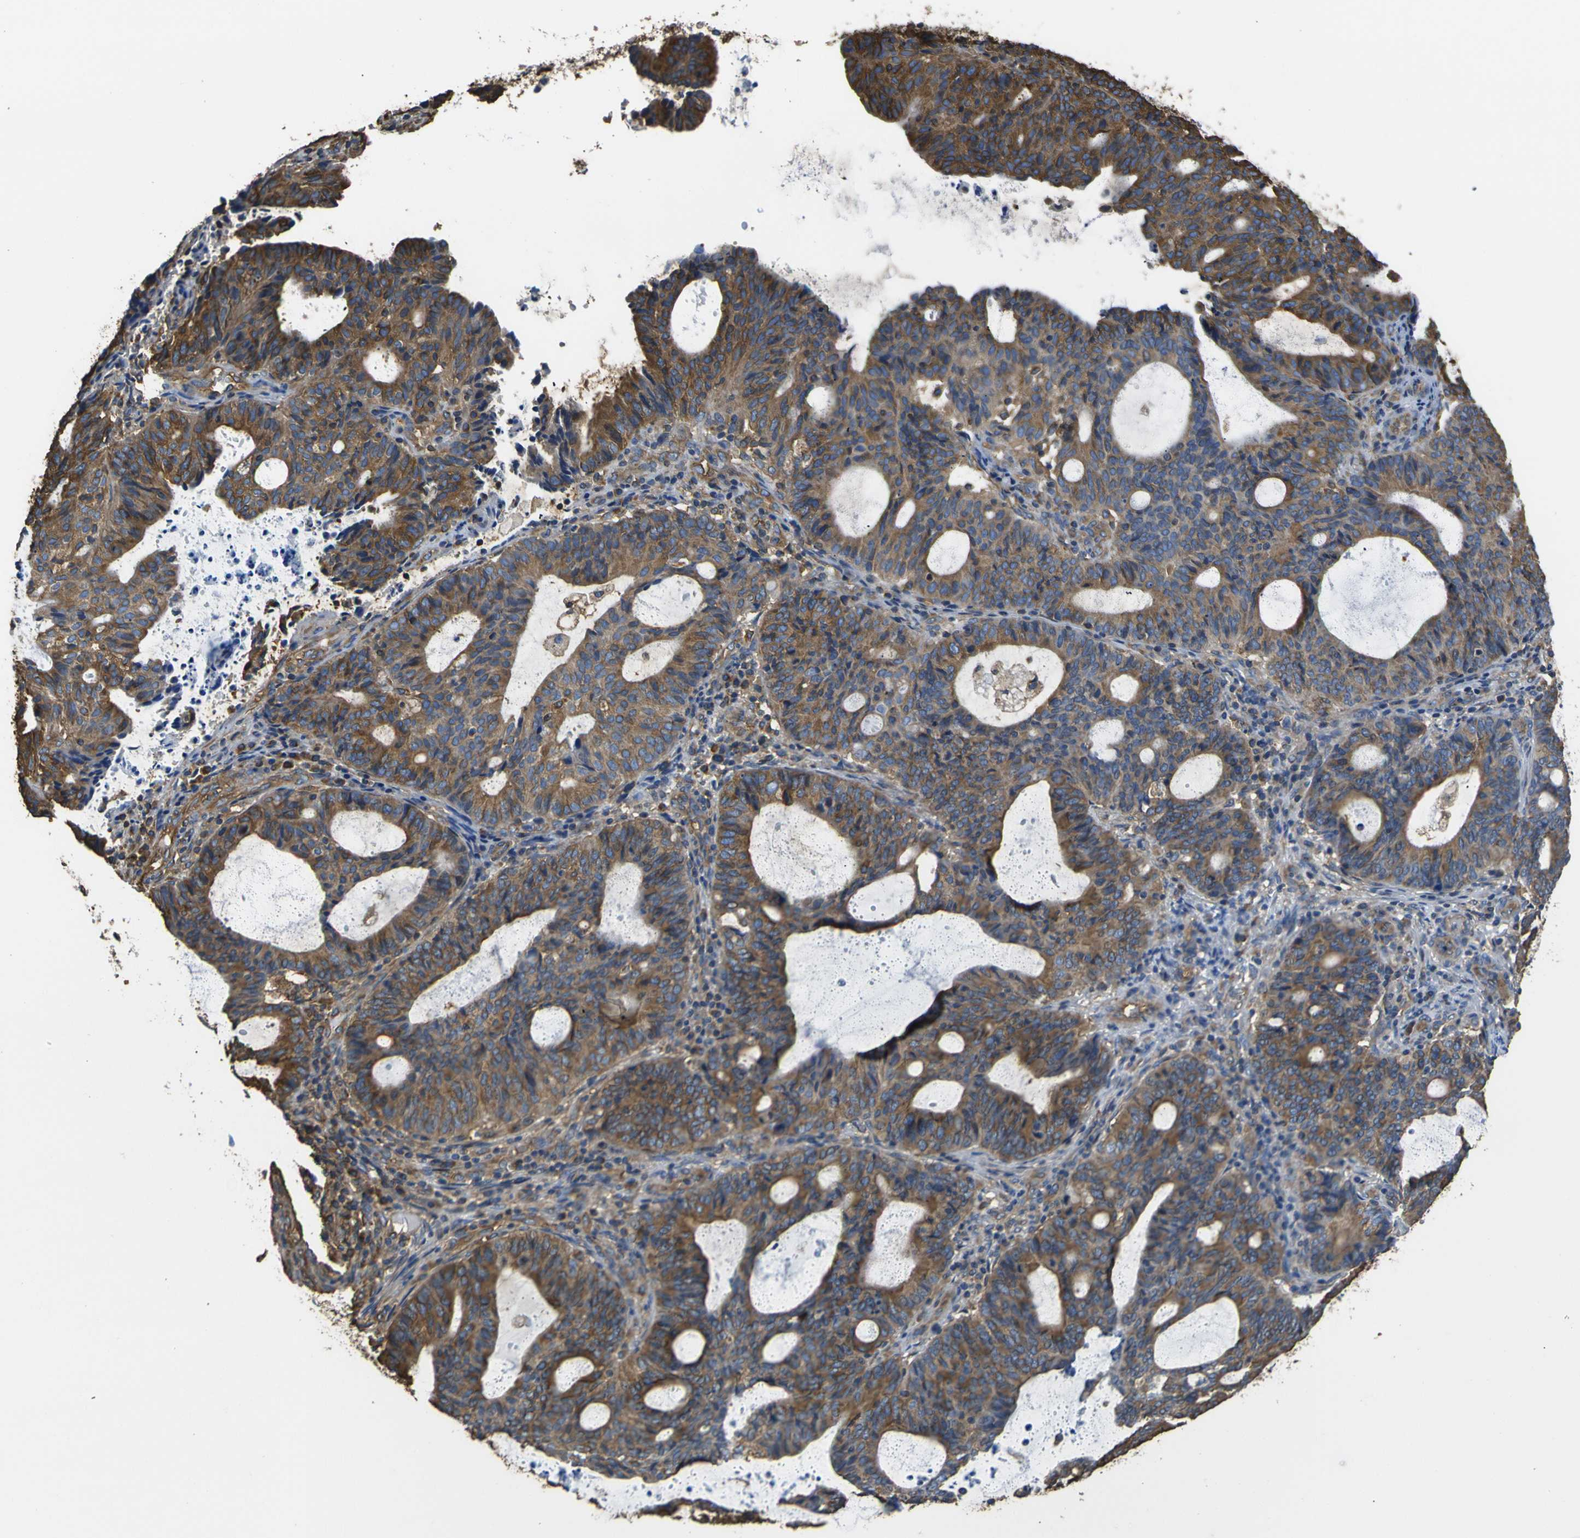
{"staining": {"intensity": "moderate", "quantity": ">75%", "location": "cytoplasmic/membranous"}, "tissue": "endometrial cancer", "cell_type": "Tumor cells", "image_type": "cancer", "snomed": [{"axis": "morphology", "description": "Adenocarcinoma, NOS"}, {"axis": "topography", "description": "Uterus"}], "caption": "The micrograph demonstrates a brown stain indicating the presence of a protein in the cytoplasmic/membranous of tumor cells in endometrial cancer.", "gene": "TUBB", "patient": {"sex": "female", "age": 83}}